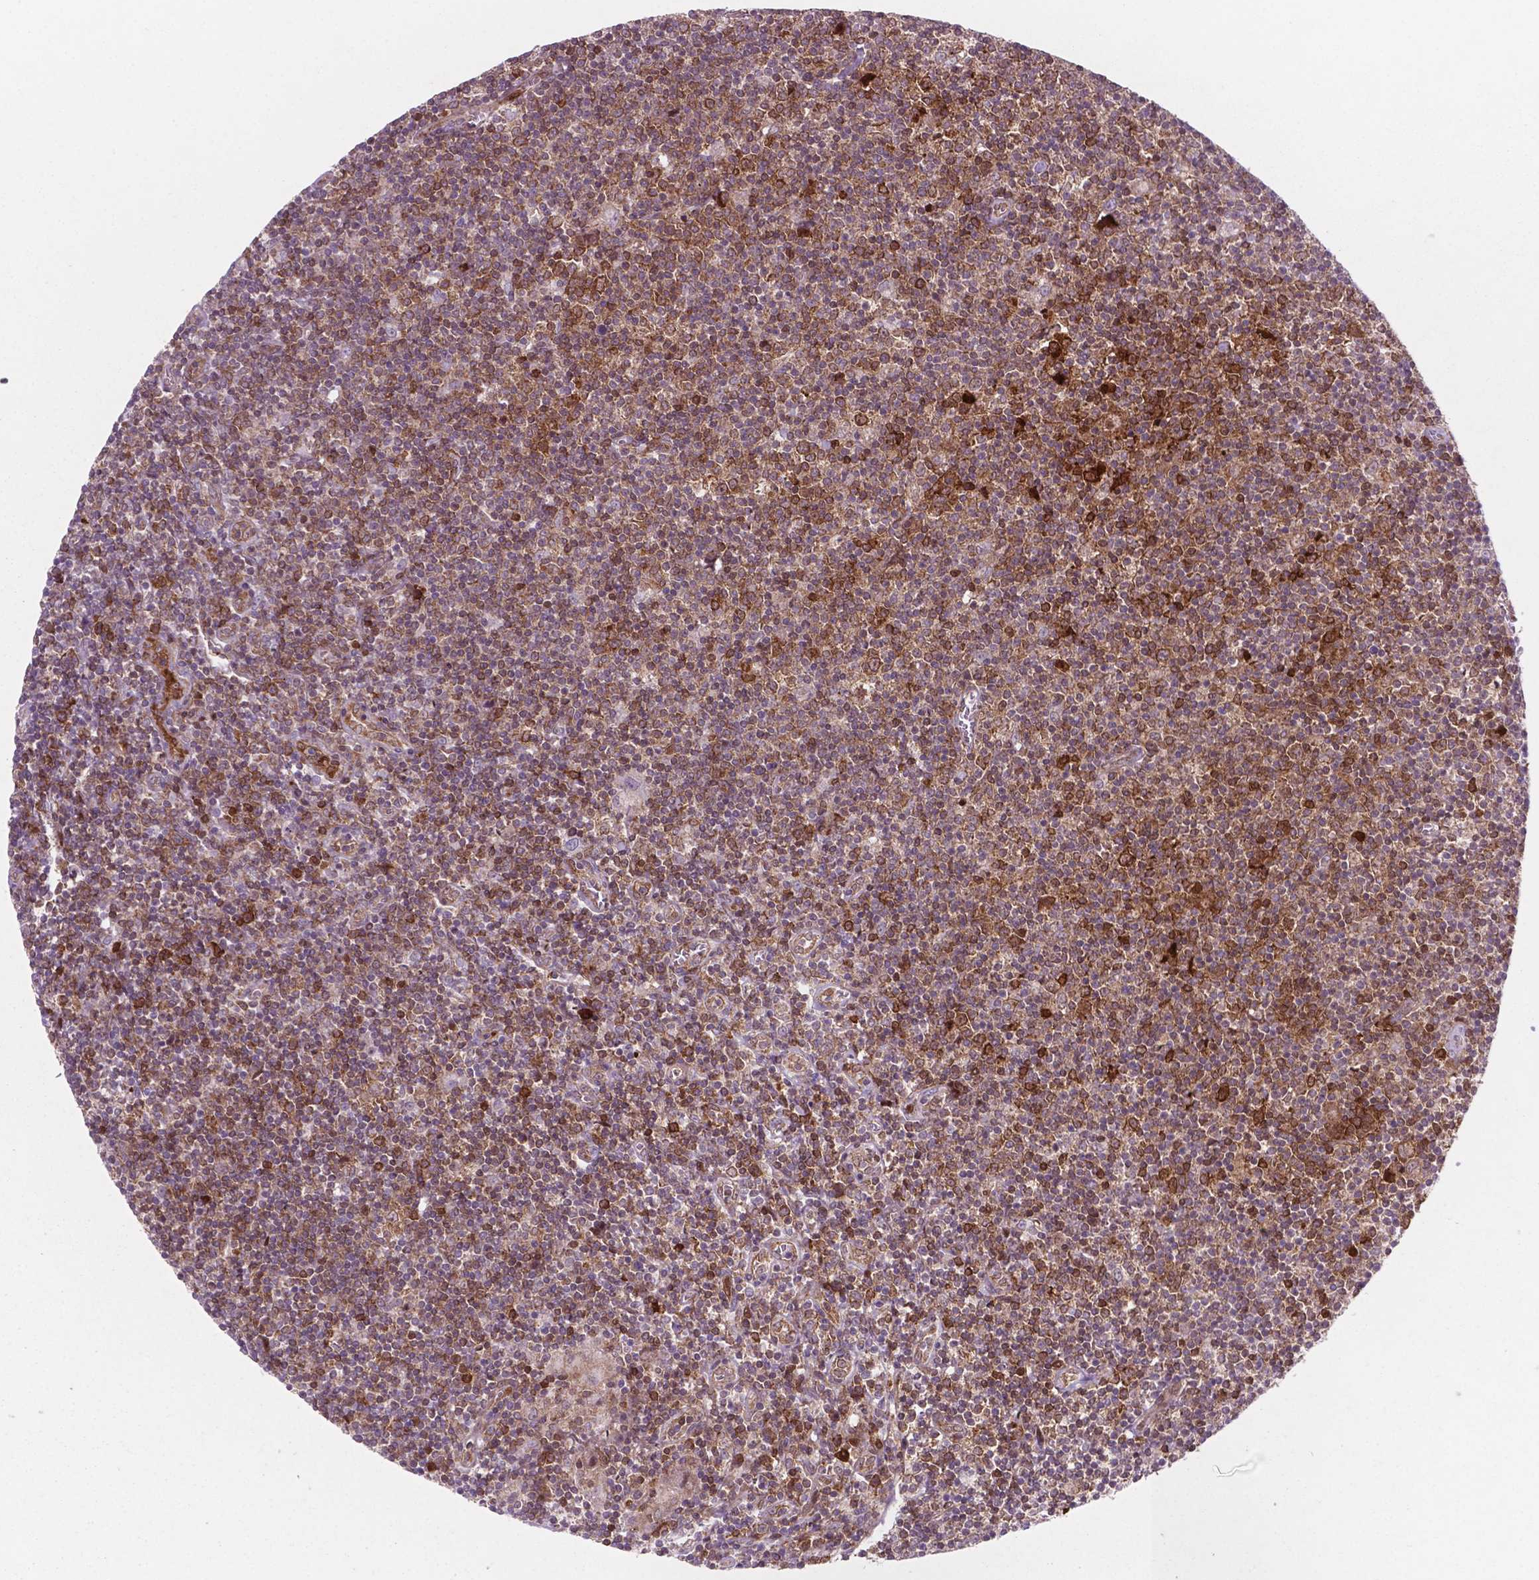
{"staining": {"intensity": "strong", "quantity": ">75%", "location": "cytoplasmic/membranous"}, "tissue": "lymphoma", "cell_type": "Tumor cells", "image_type": "cancer", "snomed": [{"axis": "morphology", "description": "Hodgkin's disease, NOS"}, {"axis": "topography", "description": "Lymph node"}], "caption": "Strong cytoplasmic/membranous staining is appreciated in approximately >75% of tumor cells in Hodgkin's disease.", "gene": "LDHA", "patient": {"sex": "male", "age": 40}}